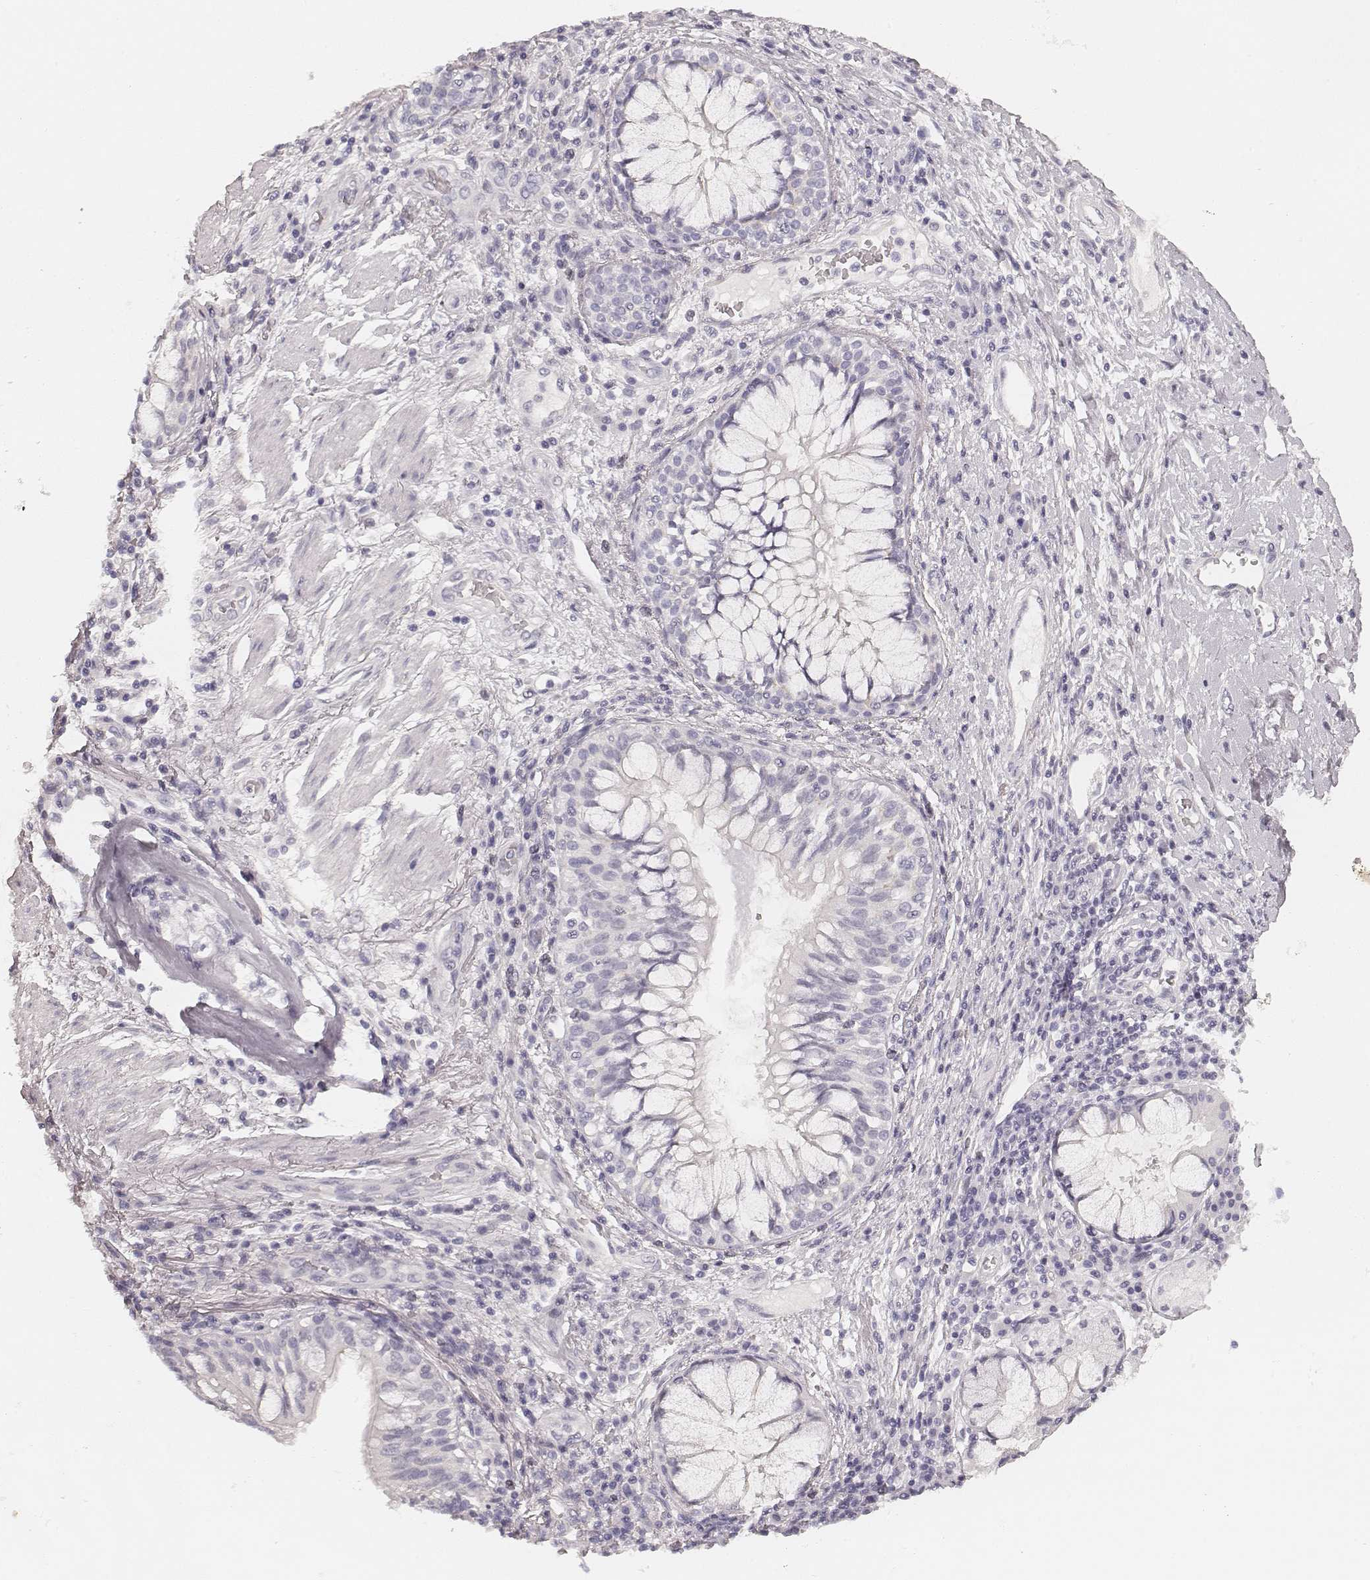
{"staining": {"intensity": "negative", "quantity": "none", "location": "none"}, "tissue": "lung cancer", "cell_type": "Tumor cells", "image_type": "cancer", "snomed": [{"axis": "morphology", "description": "Normal tissue, NOS"}, {"axis": "morphology", "description": "Squamous cell carcinoma, NOS"}, {"axis": "topography", "description": "Bronchus"}, {"axis": "topography", "description": "Lung"}], "caption": "Lung cancer stained for a protein using immunohistochemistry (IHC) reveals no expression tumor cells.", "gene": "HNF4G", "patient": {"sex": "male", "age": 64}}